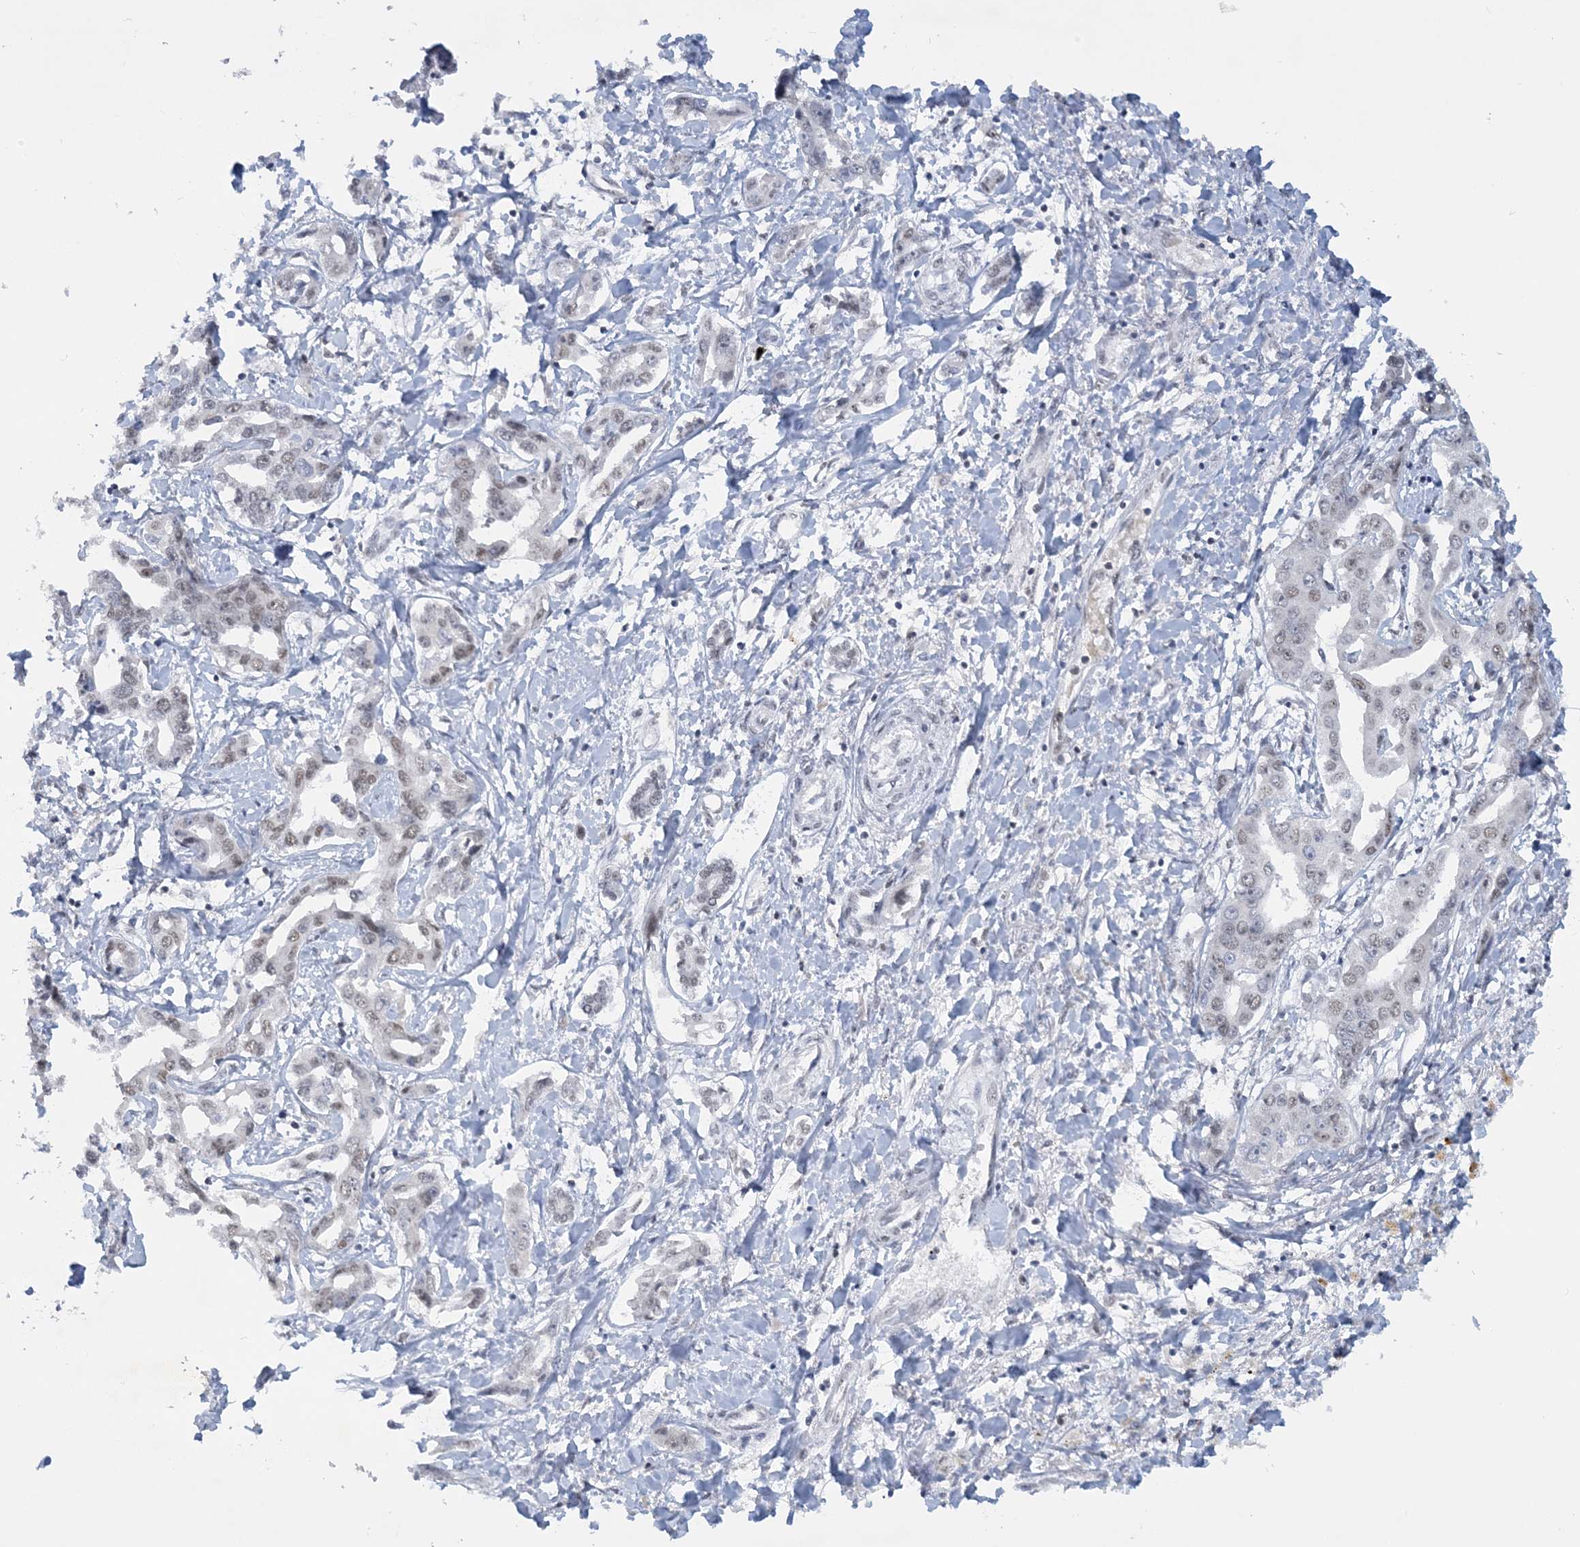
{"staining": {"intensity": "weak", "quantity": "25%-75%", "location": "nuclear"}, "tissue": "liver cancer", "cell_type": "Tumor cells", "image_type": "cancer", "snomed": [{"axis": "morphology", "description": "Cholangiocarcinoma"}, {"axis": "topography", "description": "Liver"}], "caption": "Protein staining exhibits weak nuclear positivity in about 25%-75% of tumor cells in liver cholangiocarcinoma.", "gene": "KMT2D", "patient": {"sex": "male", "age": 59}}